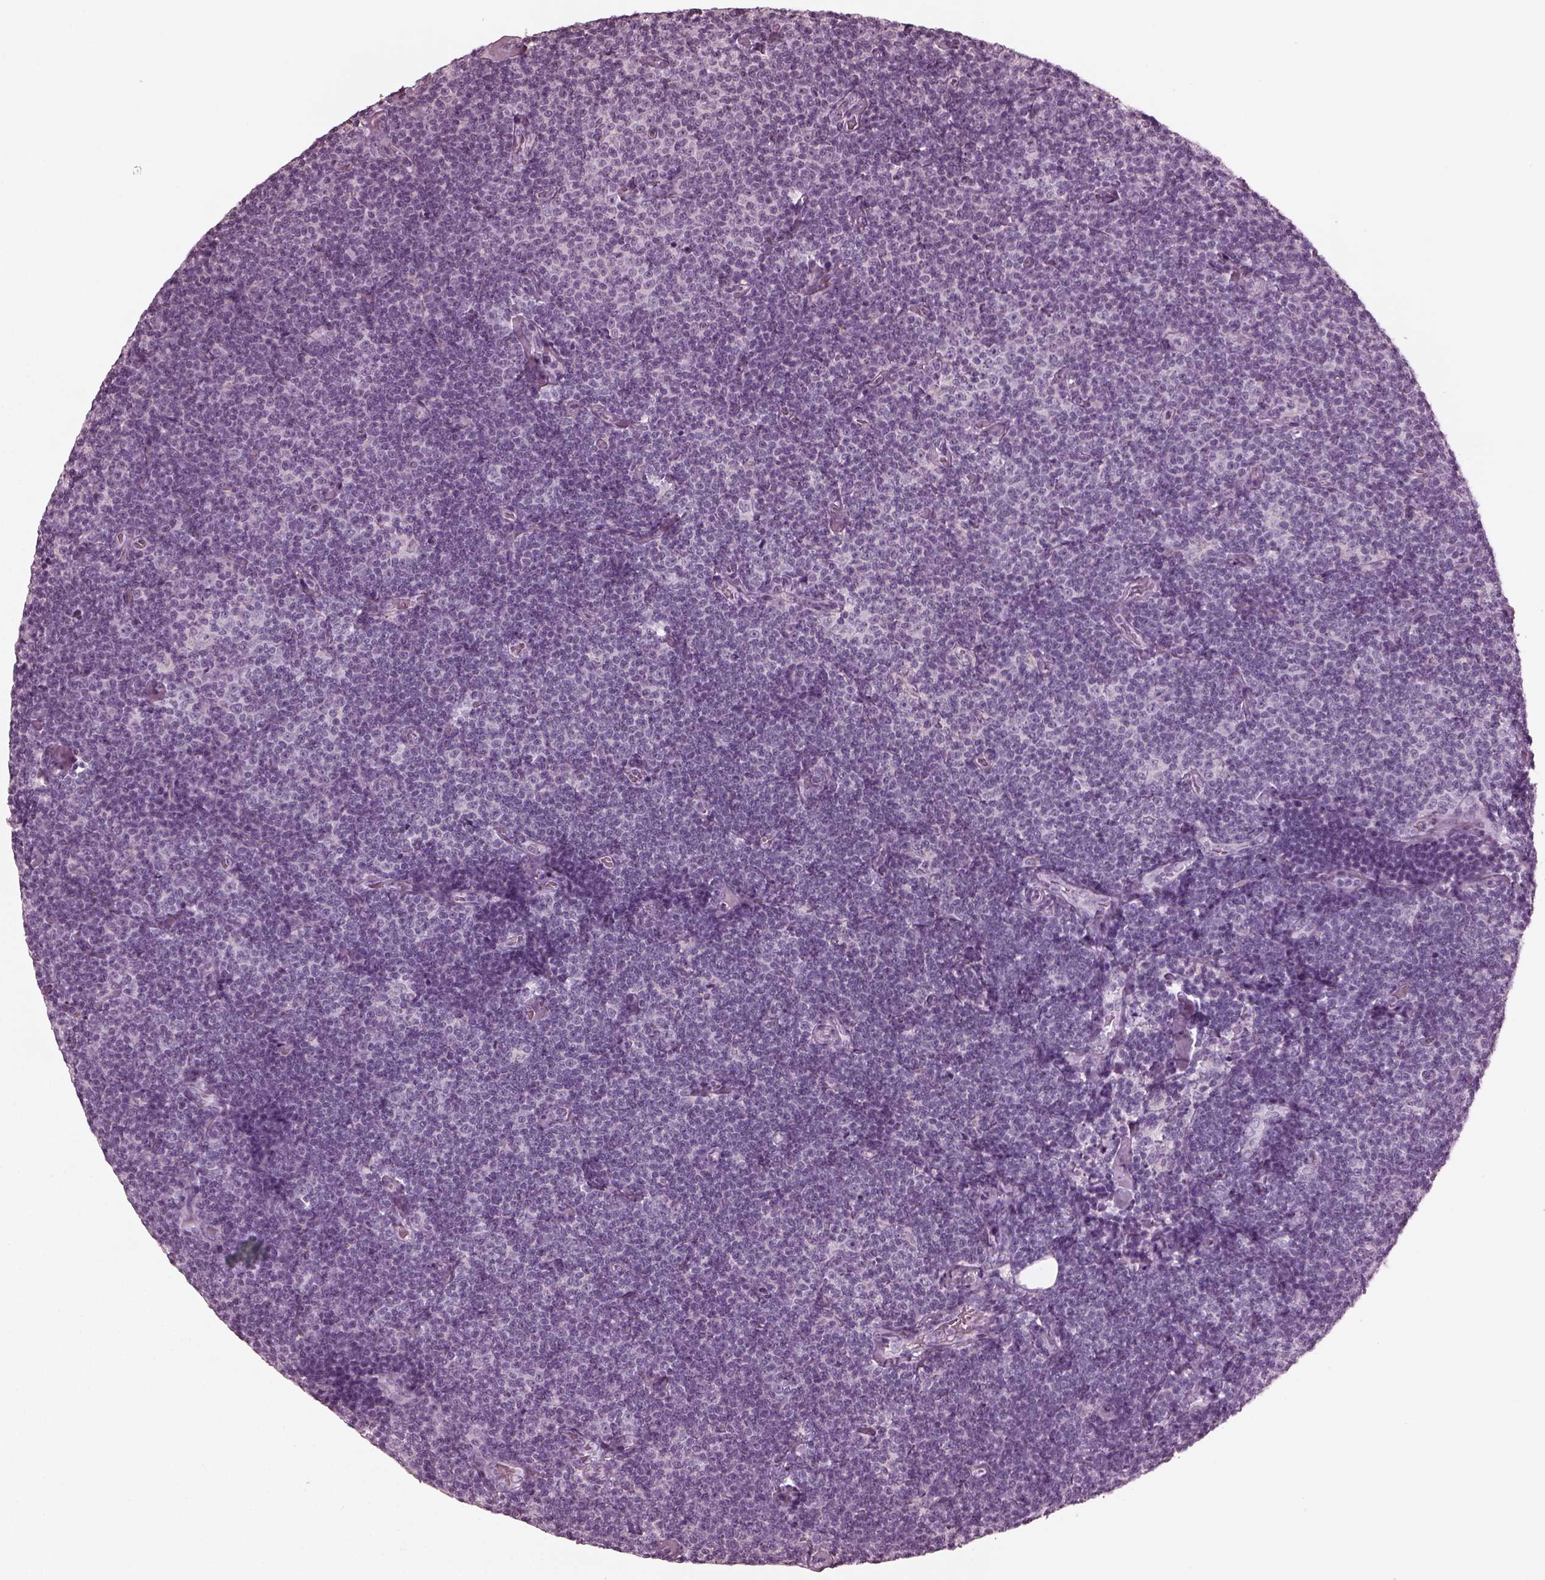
{"staining": {"intensity": "negative", "quantity": "none", "location": "none"}, "tissue": "lymphoma", "cell_type": "Tumor cells", "image_type": "cancer", "snomed": [{"axis": "morphology", "description": "Malignant lymphoma, non-Hodgkin's type, Low grade"}, {"axis": "topography", "description": "Lymph node"}], "caption": "DAB immunohistochemical staining of human malignant lymphoma, non-Hodgkin's type (low-grade) demonstrates no significant positivity in tumor cells. Nuclei are stained in blue.", "gene": "GRM6", "patient": {"sex": "male", "age": 81}}